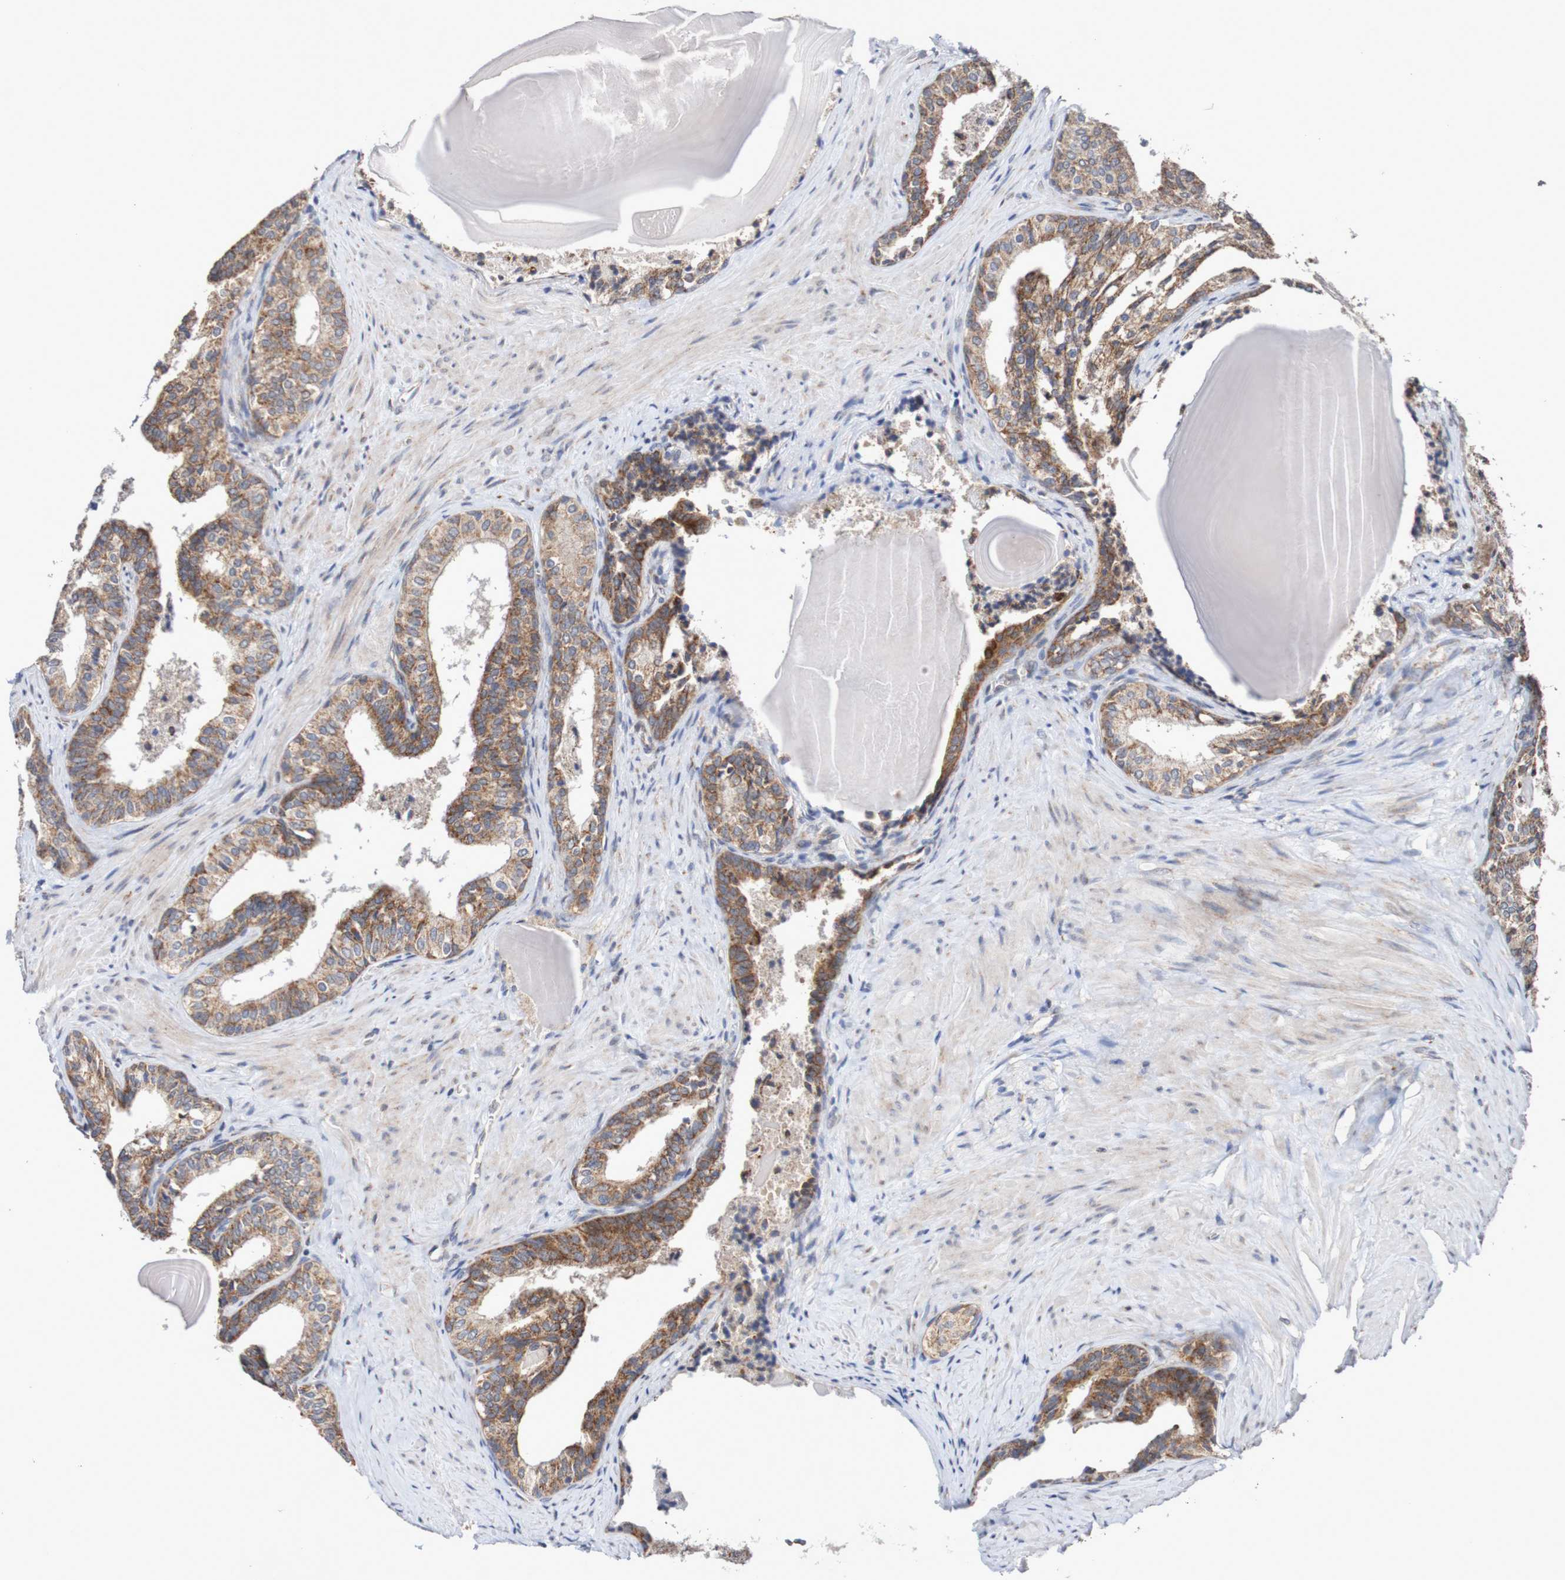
{"staining": {"intensity": "moderate", "quantity": ">75%", "location": "cytoplasmic/membranous"}, "tissue": "prostate cancer", "cell_type": "Tumor cells", "image_type": "cancer", "snomed": [{"axis": "morphology", "description": "Adenocarcinoma, Low grade"}, {"axis": "topography", "description": "Prostate"}], "caption": "Brown immunohistochemical staining in prostate cancer (adenocarcinoma (low-grade)) displays moderate cytoplasmic/membranous positivity in about >75% of tumor cells.", "gene": "DVL1", "patient": {"sex": "male", "age": 60}}